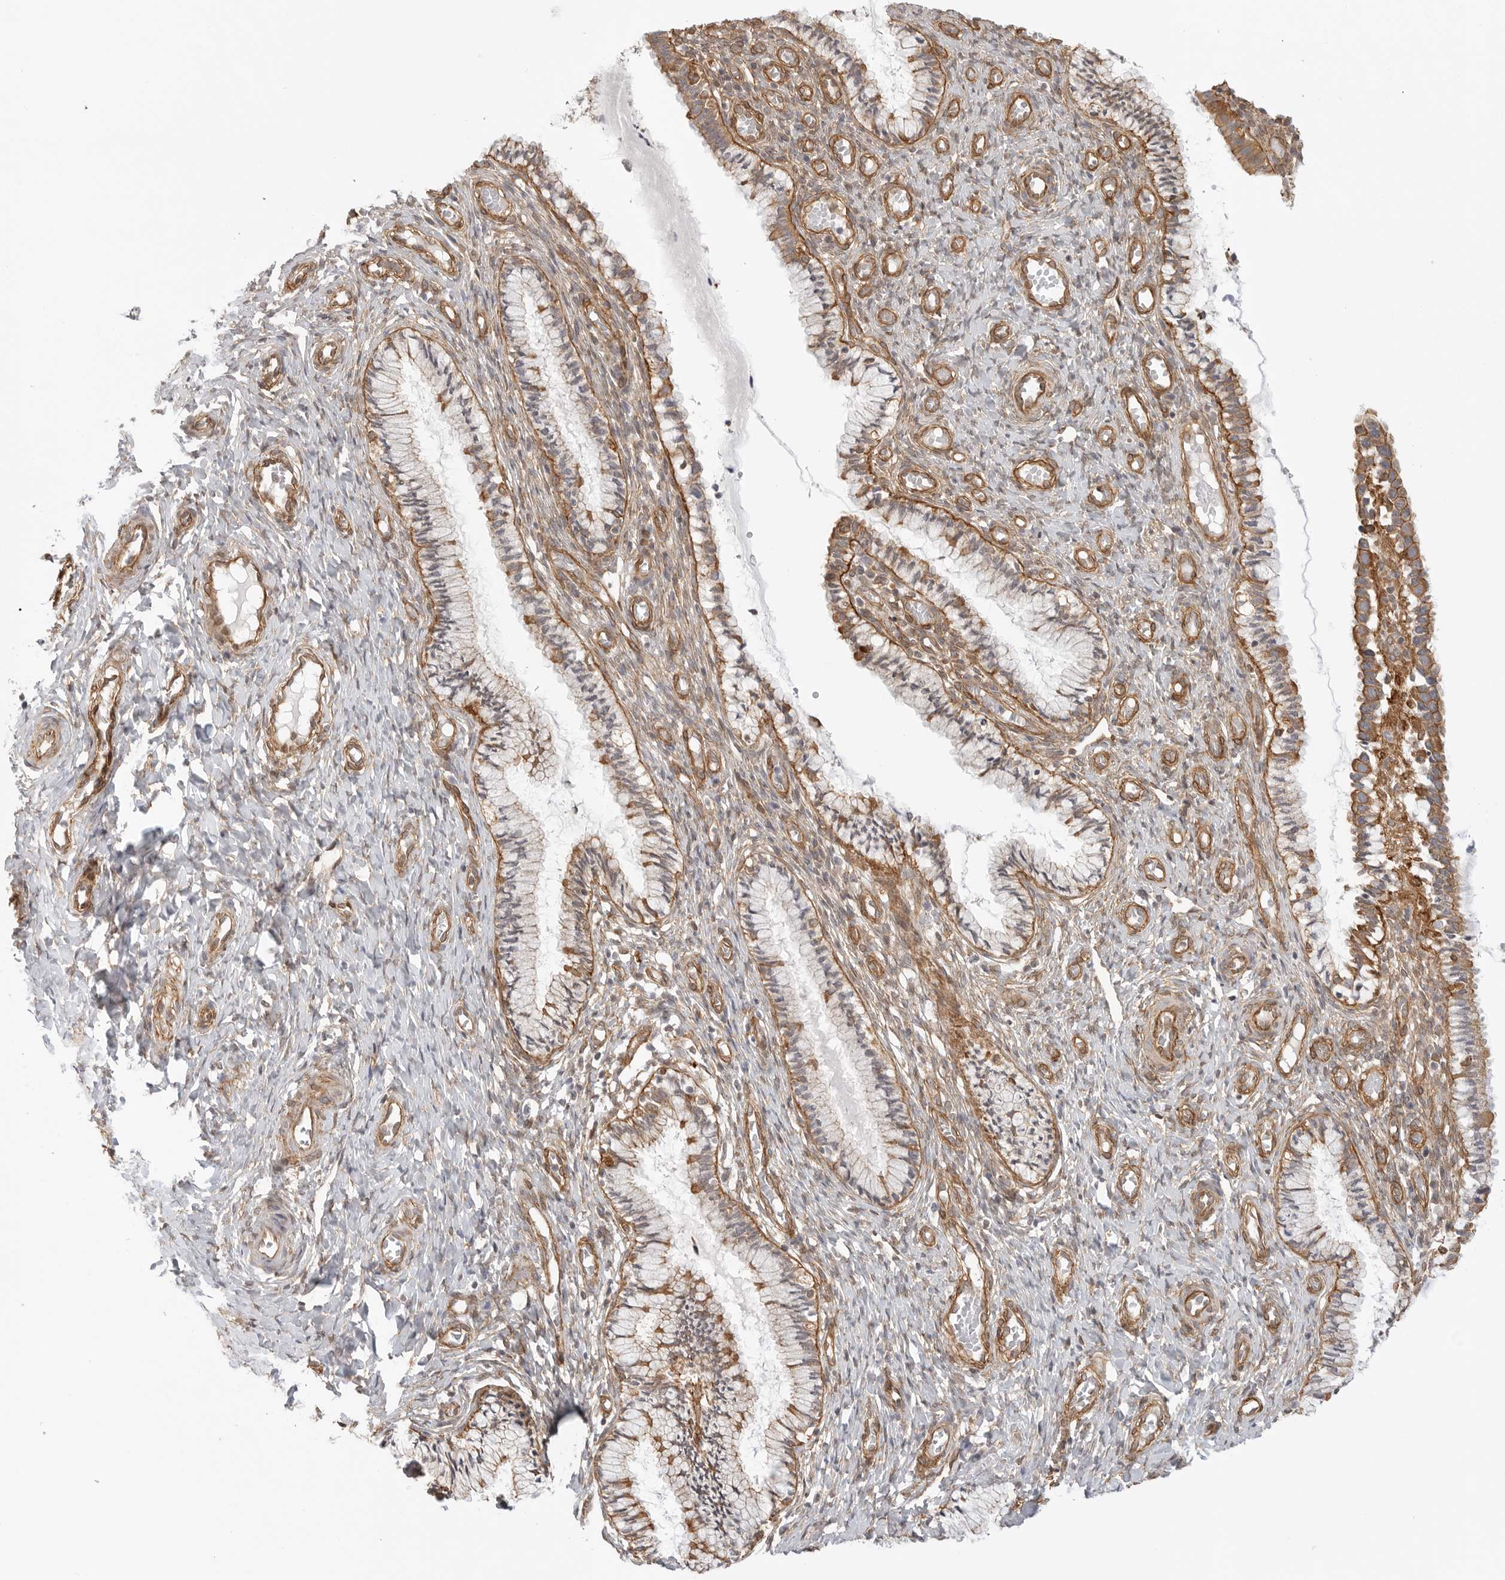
{"staining": {"intensity": "negative", "quantity": "none", "location": "none"}, "tissue": "cervix", "cell_type": "Glandular cells", "image_type": "normal", "snomed": [{"axis": "morphology", "description": "Normal tissue, NOS"}, {"axis": "topography", "description": "Cervix"}], "caption": "Cervix was stained to show a protein in brown. There is no significant expression in glandular cells. (Immunohistochemistry (ihc), brightfield microscopy, high magnification).", "gene": "ATOH7", "patient": {"sex": "female", "age": 27}}